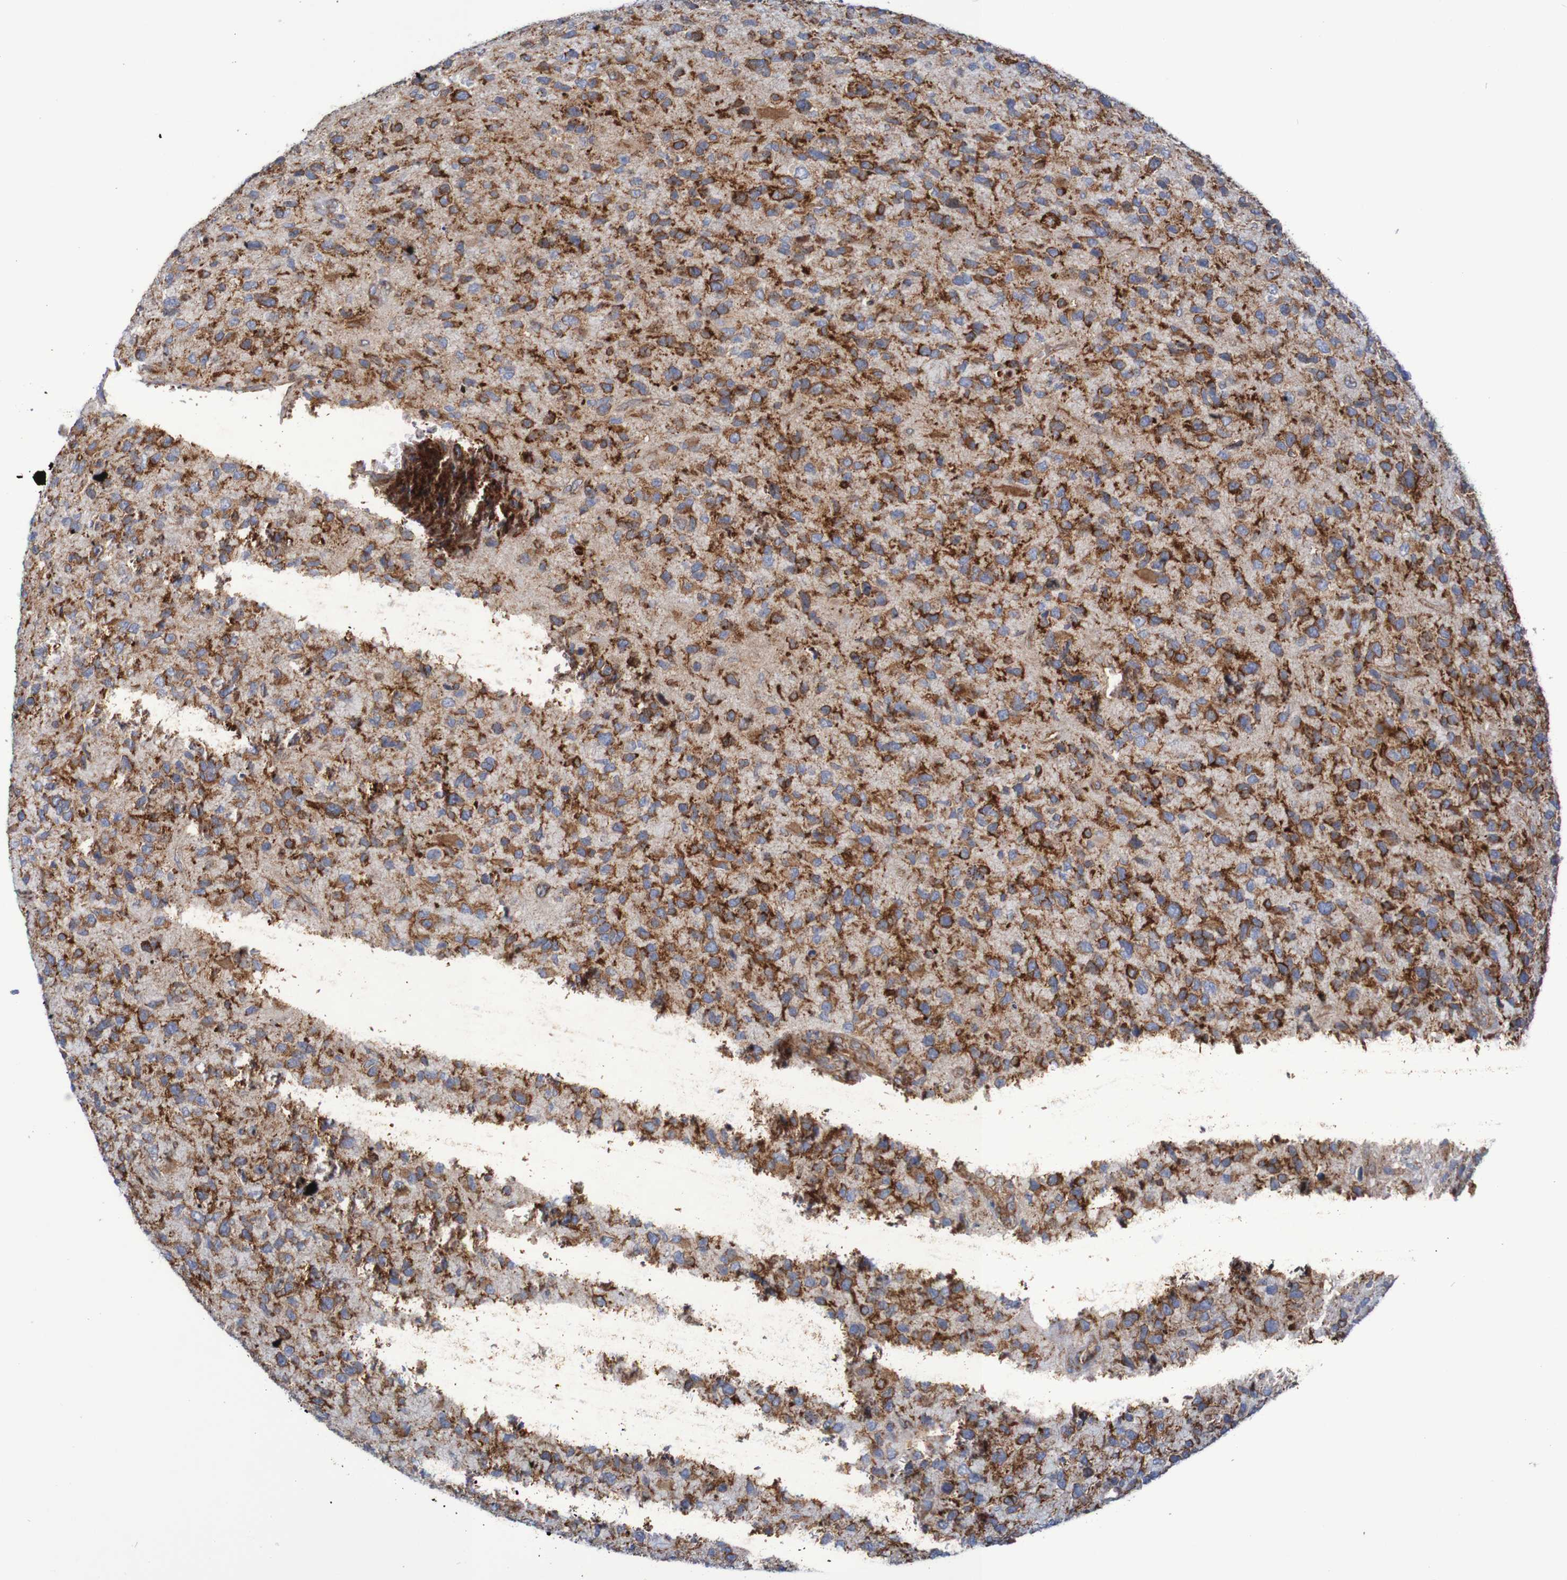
{"staining": {"intensity": "strong", "quantity": ">75%", "location": "cytoplasmic/membranous"}, "tissue": "glioma", "cell_type": "Tumor cells", "image_type": "cancer", "snomed": [{"axis": "morphology", "description": "Glioma, malignant, High grade"}, {"axis": "topography", "description": "Brain"}], "caption": "A photomicrograph showing strong cytoplasmic/membranous positivity in approximately >75% of tumor cells in high-grade glioma (malignant), as visualized by brown immunohistochemical staining.", "gene": "FXR2", "patient": {"sex": "female", "age": 58}}